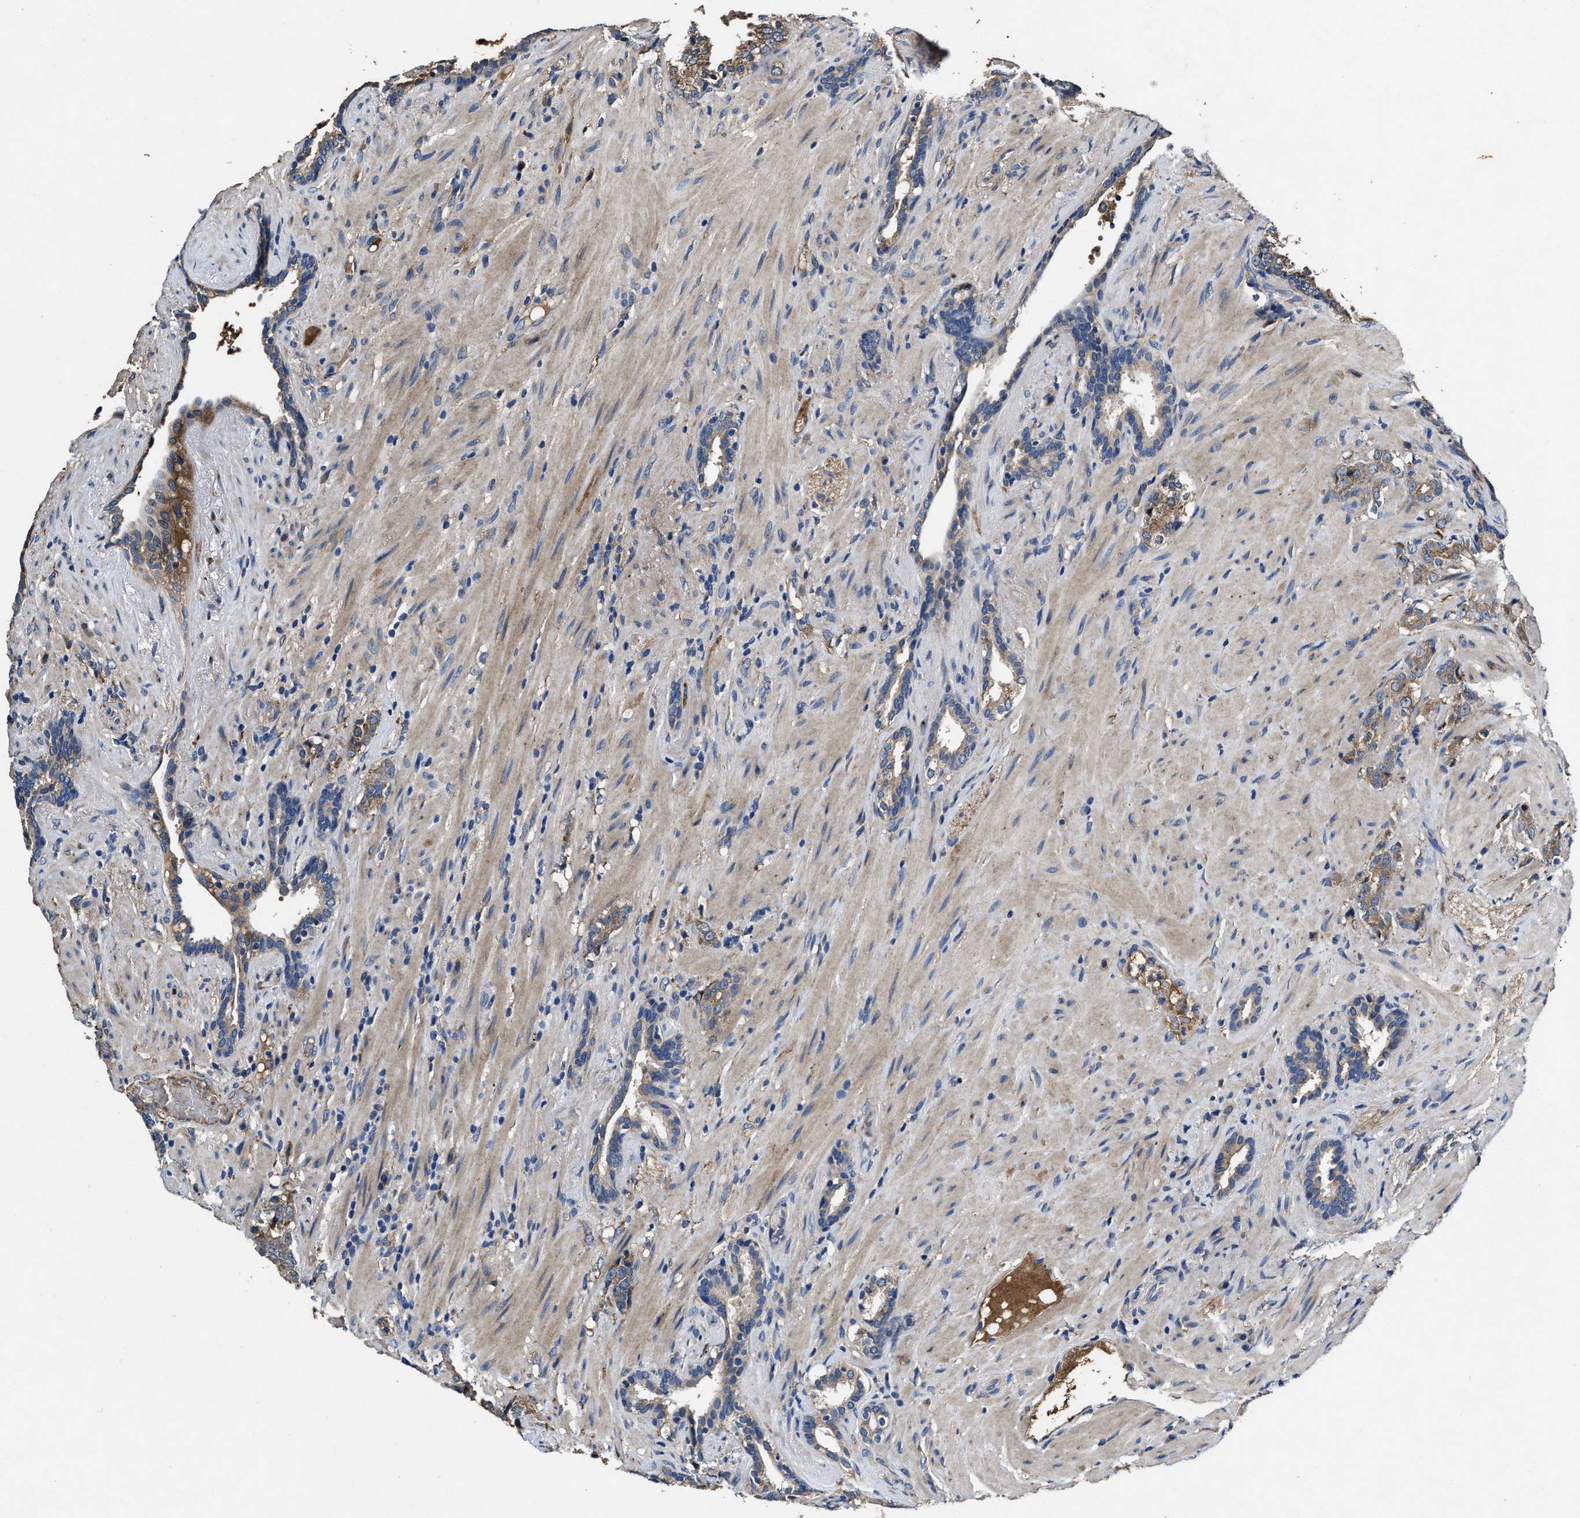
{"staining": {"intensity": "moderate", "quantity": ">75%", "location": "cytoplasmic/membranous"}, "tissue": "prostate cancer", "cell_type": "Tumor cells", "image_type": "cancer", "snomed": [{"axis": "morphology", "description": "Adenocarcinoma, High grade"}, {"axis": "topography", "description": "Prostate"}], "caption": "Prostate cancer tissue shows moderate cytoplasmic/membranous staining in about >75% of tumor cells, visualized by immunohistochemistry.", "gene": "IDNK", "patient": {"sex": "male", "age": 71}}